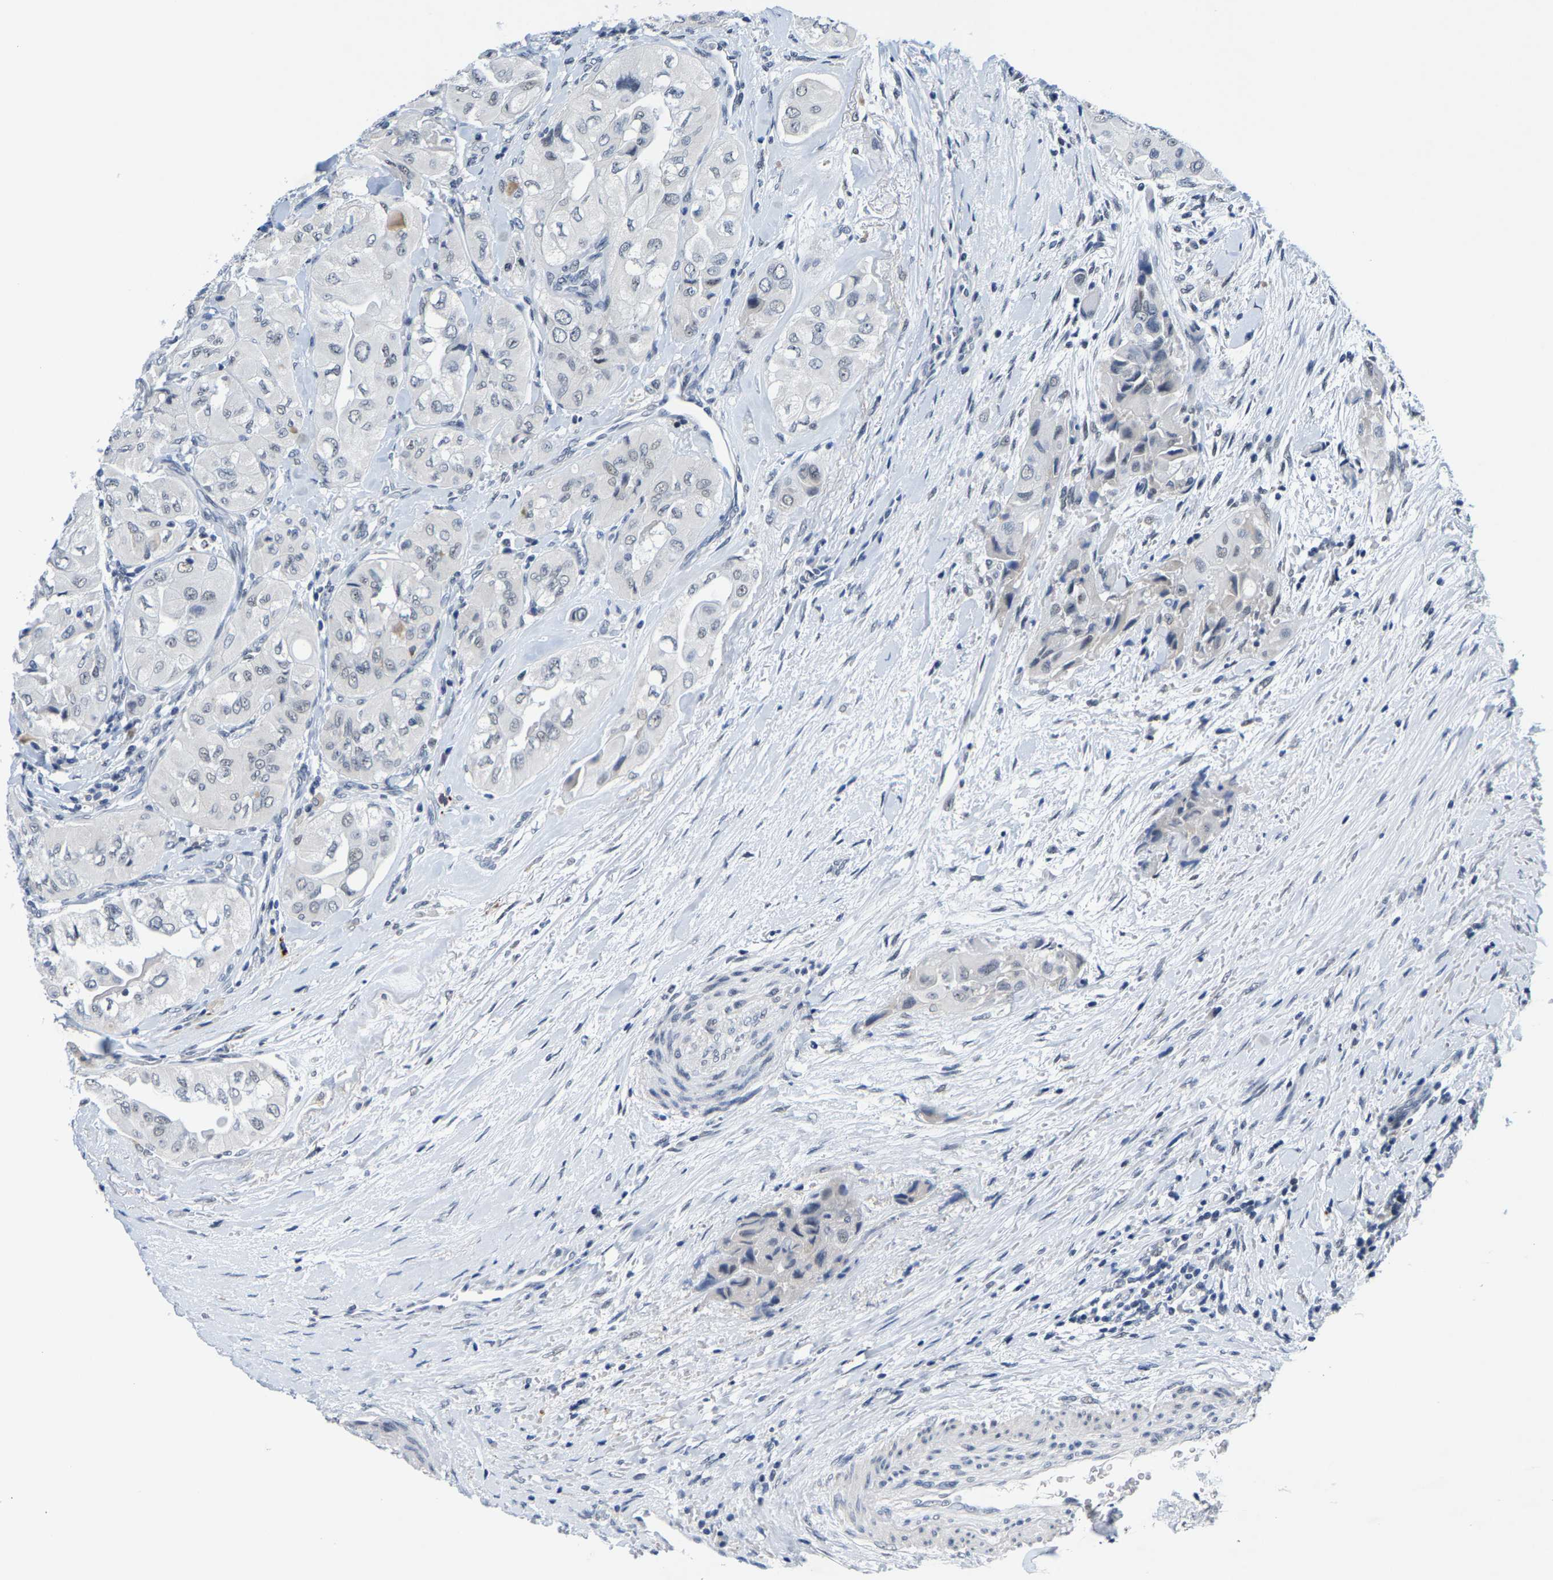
{"staining": {"intensity": "negative", "quantity": "none", "location": "none"}, "tissue": "thyroid cancer", "cell_type": "Tumor cells", "image_type": "cancer", "snomed": [{"axis": "morphology", "description": "Papillary adenocarcinoma, NOS"}, {"axis": "topography", "description": "Thyroid gland"}], "caption": "DAB (3,3'-diaminobenzidine) immunohistochemical staining of human papillary adenocarcinoma (thyroid) displays no significant positivity in tumor cells.", "gene": "SETD1B", "patient": {"sex": "female", "age": 59}}